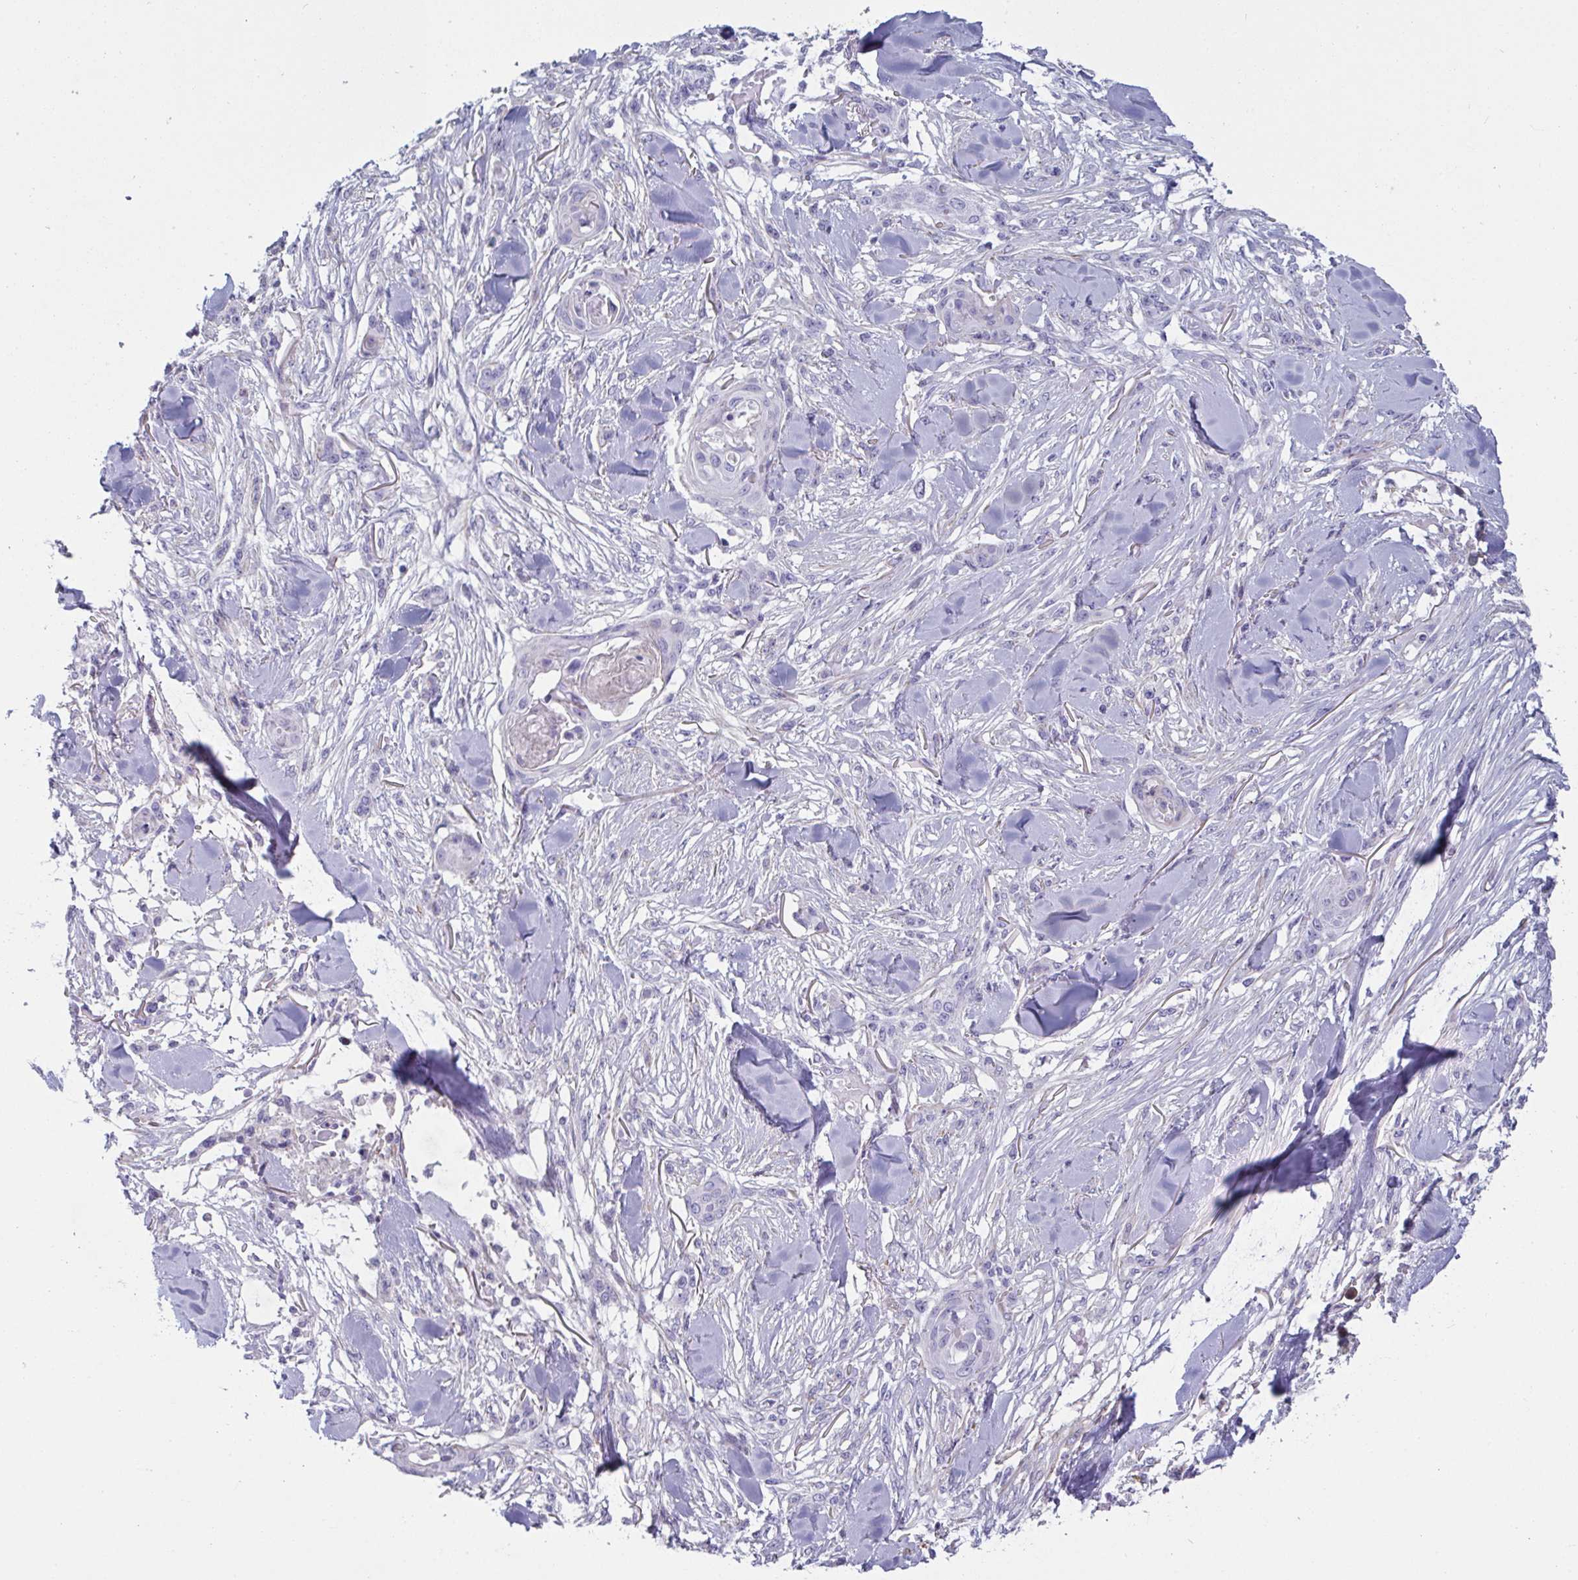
{"staining": {"intensity": "negative", "quantity": "none", "location": "none"}, "tissue": "skin cancer", "cell_type": "Tumor cells", "image_type": "cancer", "snomed": [{"axis": "morphology", "description": "Squamous cell carcinoma, NOS"}, {"axis": "topography", "description": "Skin"}], "caption": "This photomicrograph is of skin squamous cell carcinoma stained with IHC to label a protein in brown with the nuclei are counter-stained blue. There is no expression in tumor cells. (Stains: DAB (3,3'-diaminobenzidine) IHC with hematoxylin counter stain, Microscopy: brightfield microscopy at high magnification).", "gene": "OR5P3", "patient": {"sex": "female", "age": 59}}